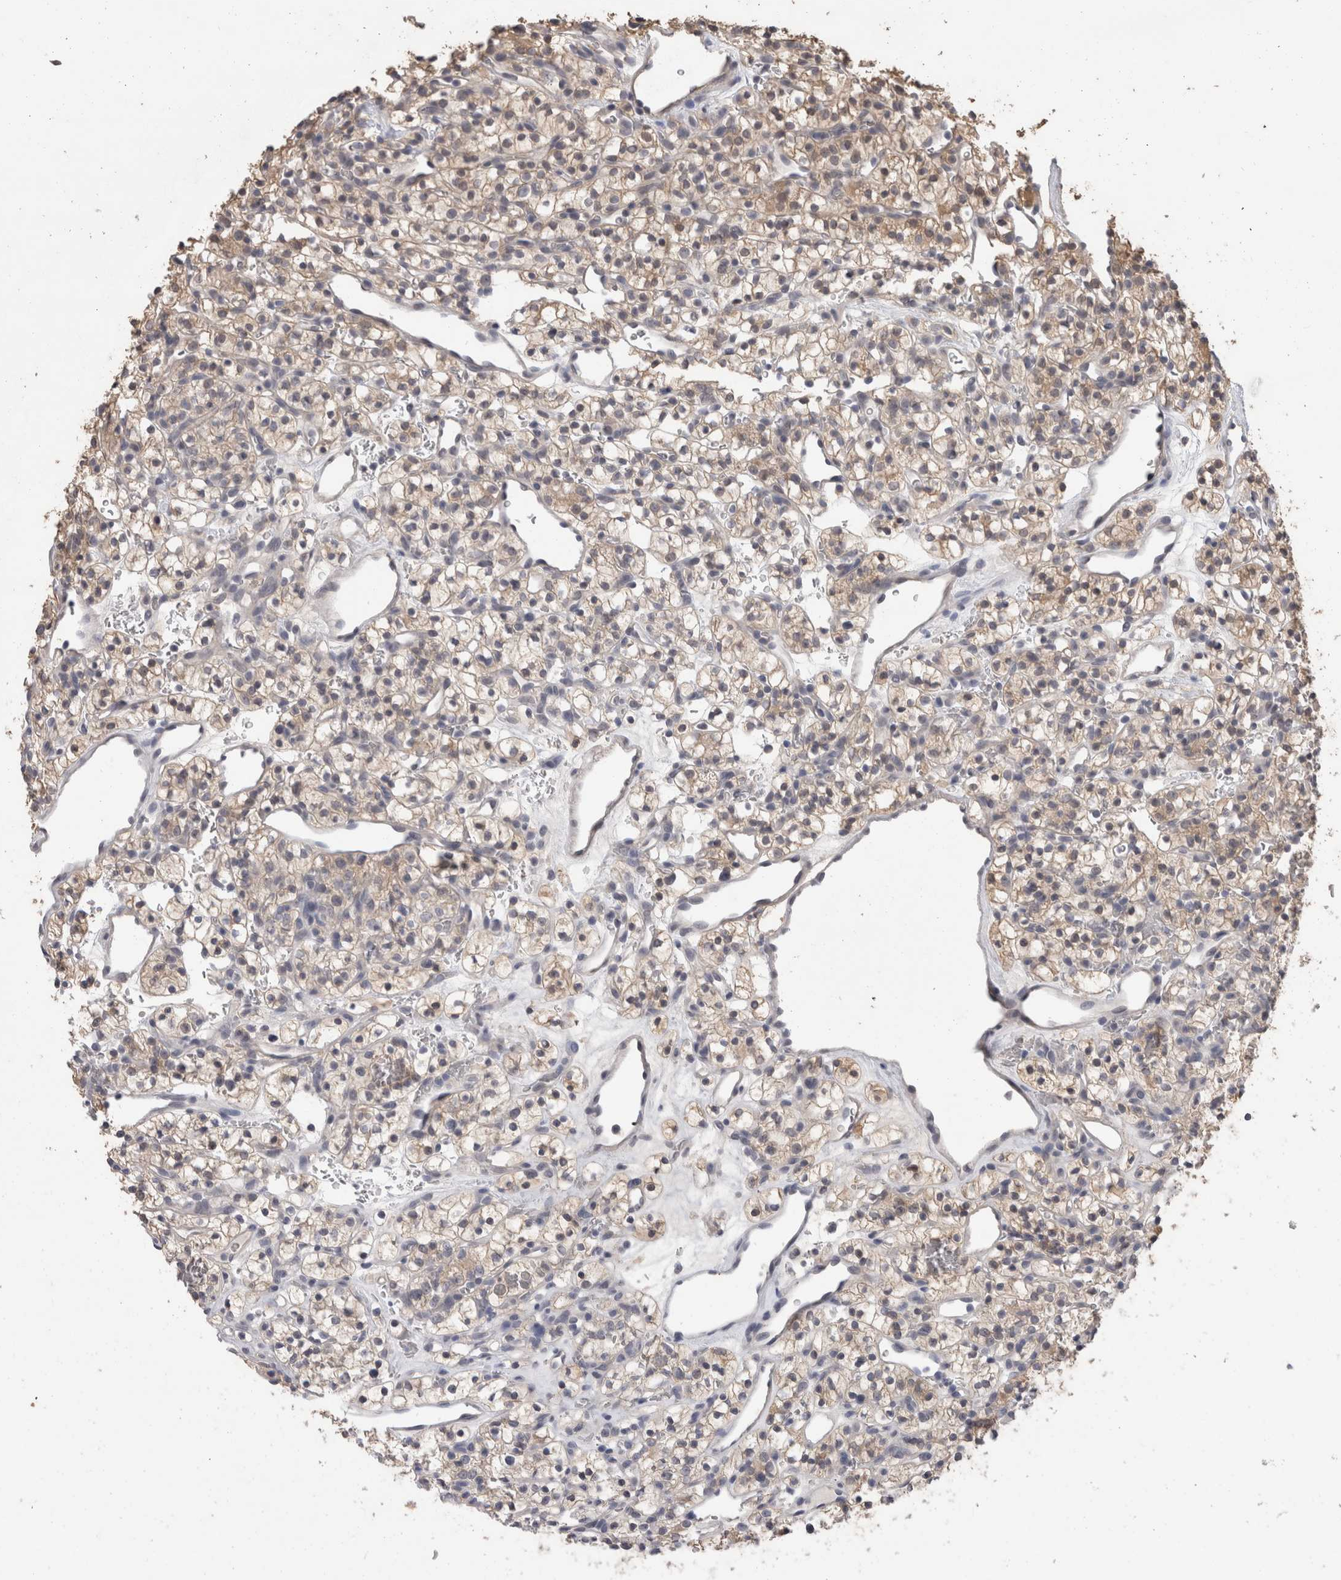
{"staining": {"intensity": "weak", "quantity": ">75%", "location": "cytoplasmic/membranous"}, "tissue": "renal cancer", "cell_type": "Tumor cells", "image_type": "cancer", "snomed": [{"axis": "morphology", "description": "Adenocarcinoma, NOS"}, {"axis": "topography", "description": "Kidney"}], "caption": "This histopathology image demonstrates immunohistochemistry (IHC) staining of renal cancer, with low weak cytoplasmic/membranous positivity in approximately >75% of tumor cells.", "gene": "FHOD3", "patient": {"sex": "female", "age": 57}}